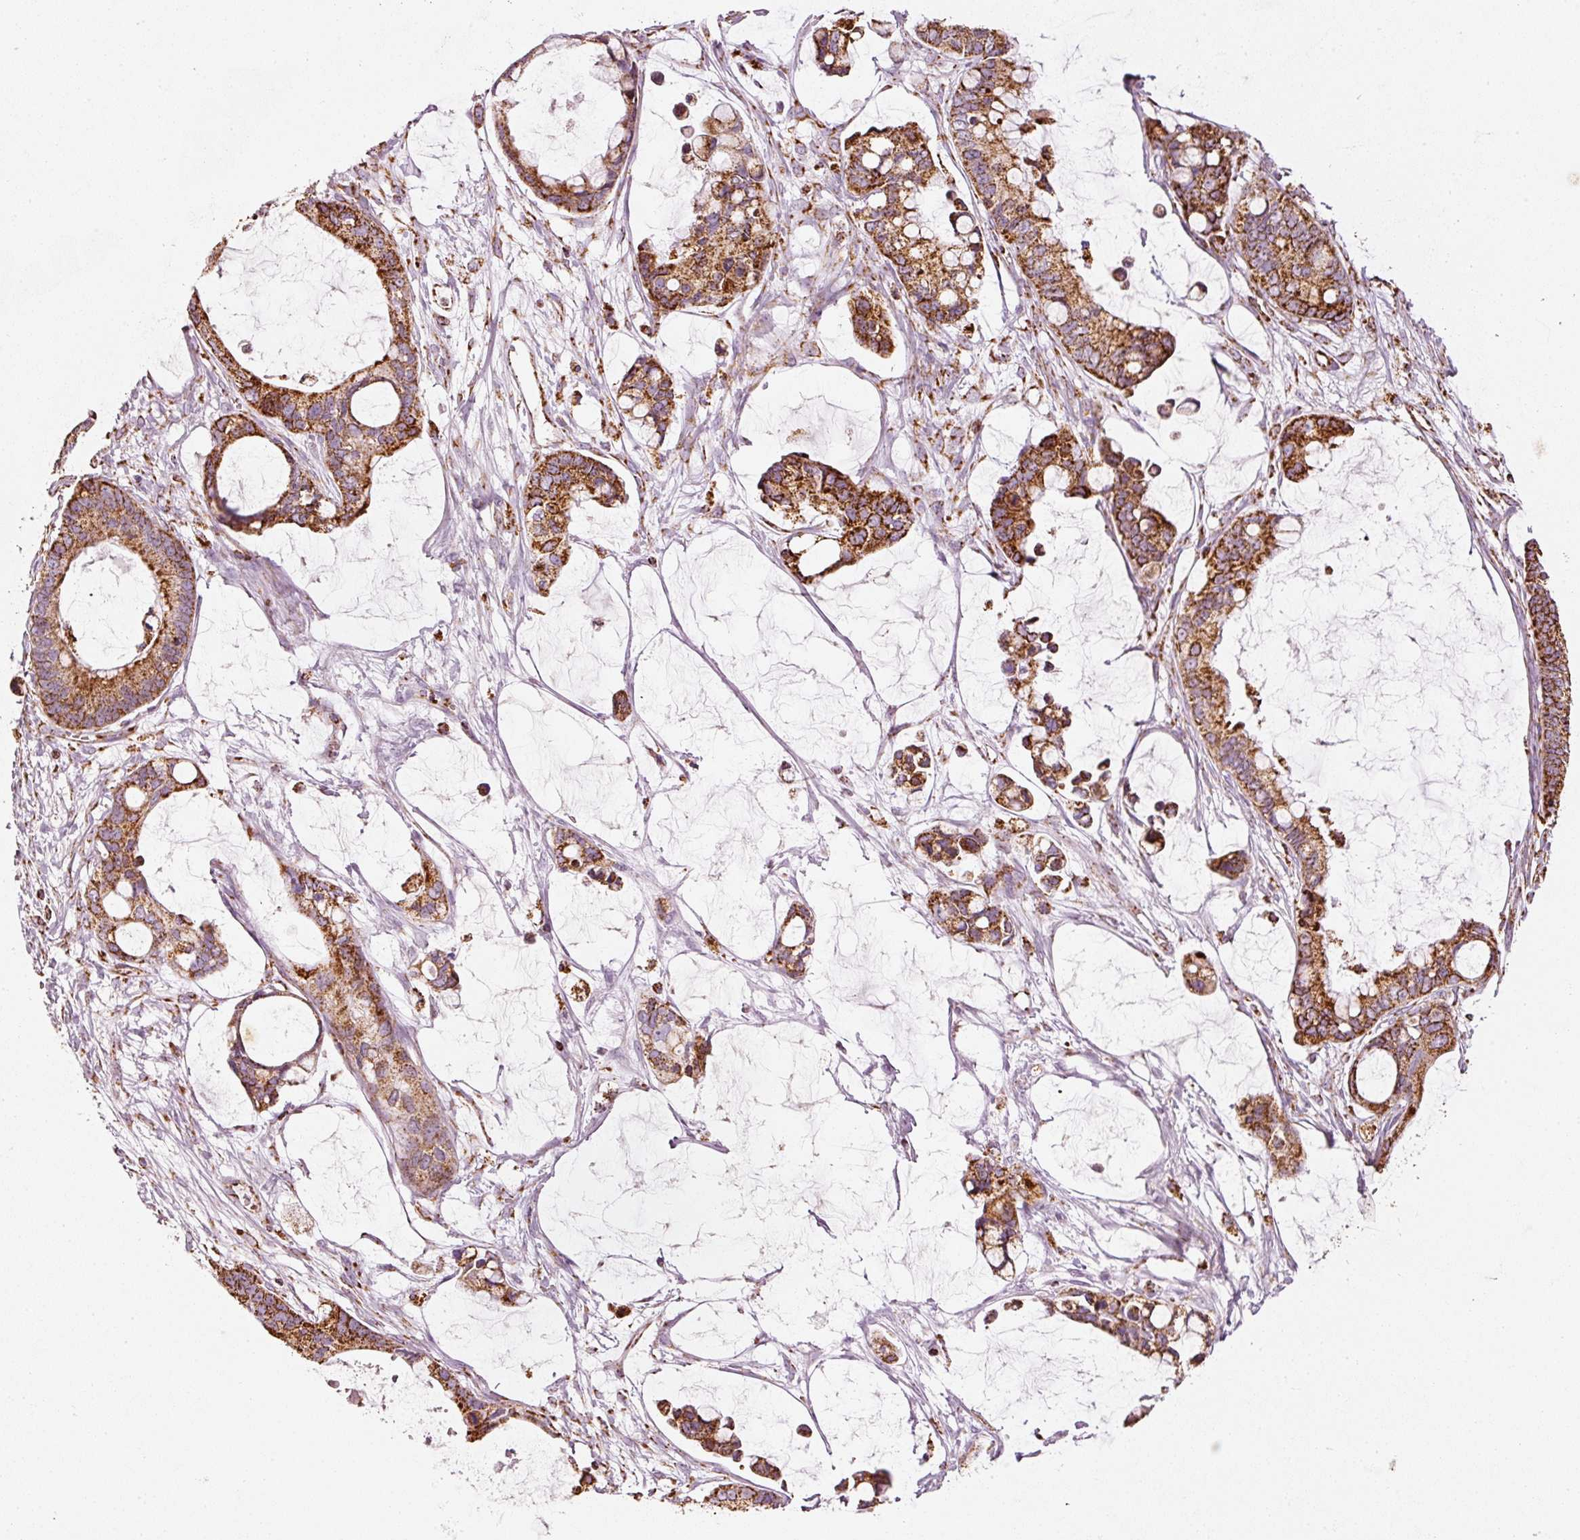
{"staining": {"intensity": "strong", "quantity": ">75%", "location": "cytoplasmic/membranous"}, "tissue": "ovarian cancer", "cell_type": "Tumor cells", "image_type": "cancer", "snomed": [{"axis": "morphology", "description": "Cystadenocarcinoma, mucinous, NOS"}, {"axis": "topography", "description": "Ovary"}], "caption": "Human mucinous cystadenocarcinoma (ovarian) stained with a protein marker exhibits strong staining in tumor cells.", "gene": "MT-CO2", "patient": {"sex": "female", "age": 63}}